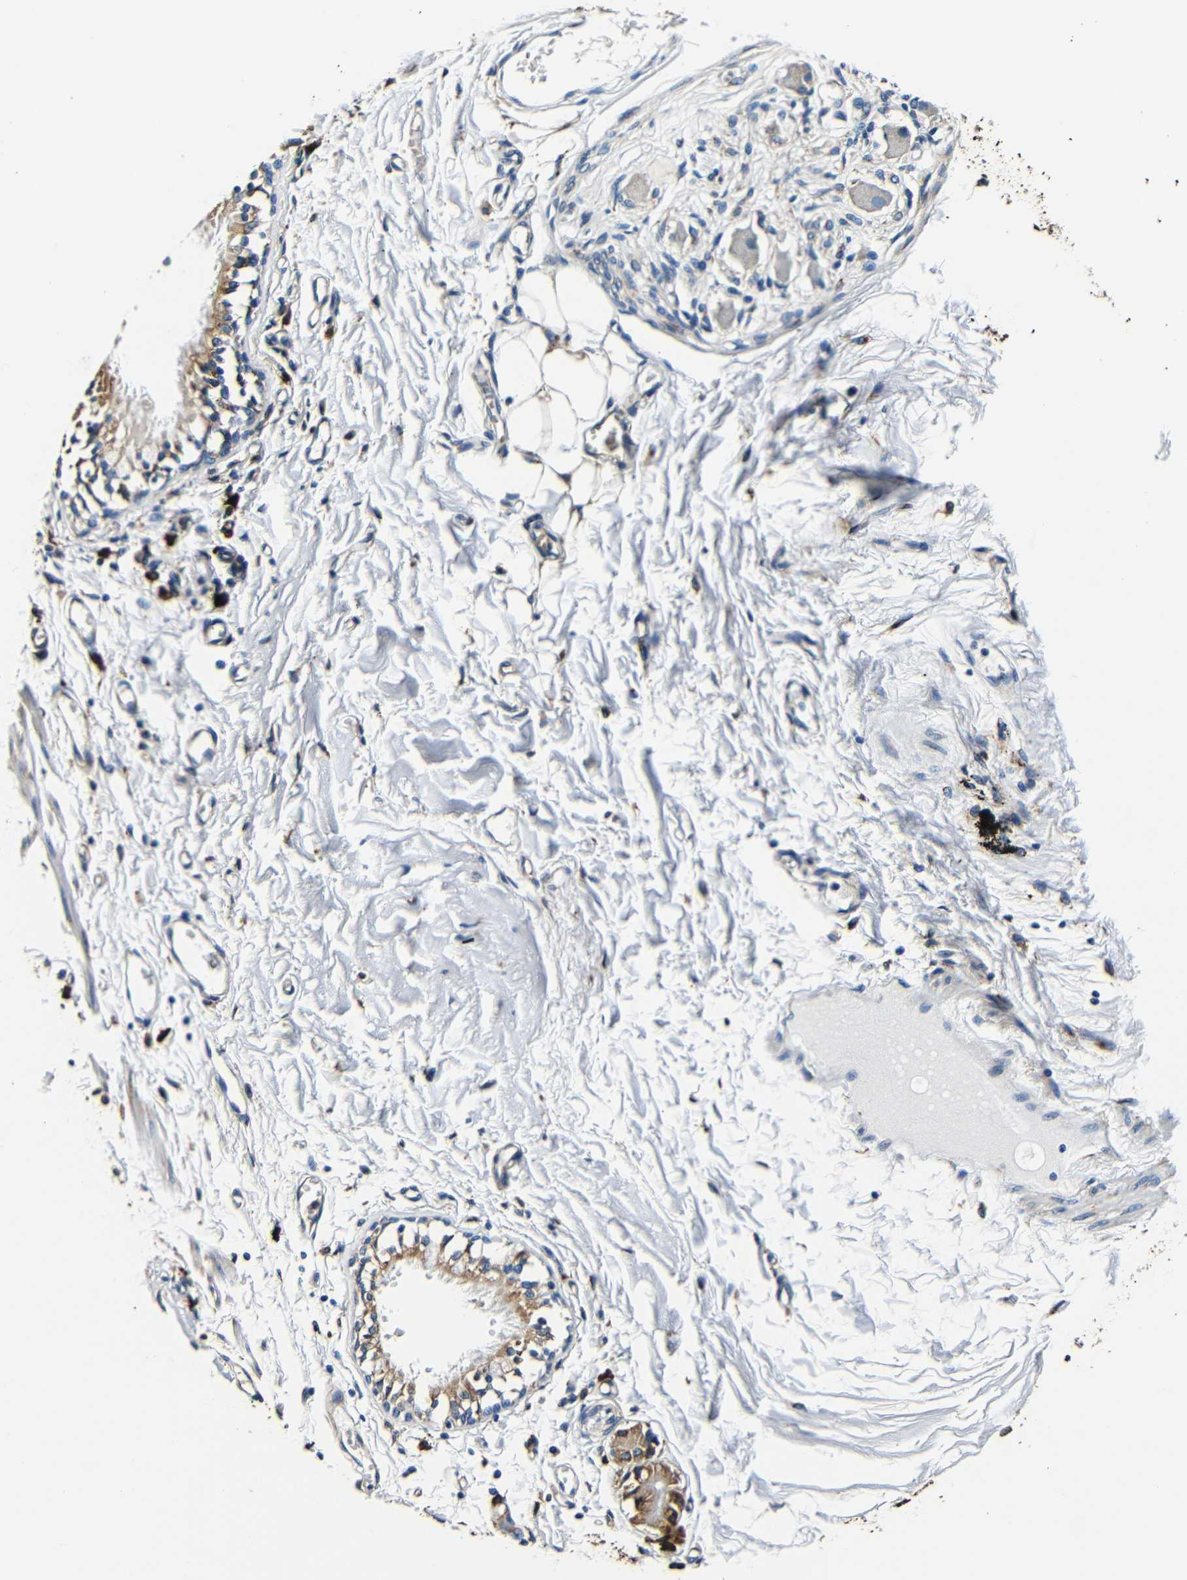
{"staining": {"intensity": "moderate", "quantity": ">75%", "location": "cytoplasmic/membranous"}, "tissue": "bronchus", "cell_type": "Respiratory epithelial cells", "image_type": "normal", "snomed": [{"axis": "morphology", "description": "Normal tissue, NOS"}, {"axis": "topography", "description": "Bronchus"}, {"axis": "topography", "description": "Lung"}], "caption": "Respiratory epithelial cells show medium levels of moderate cytoplasmic/membranous positivity in approximately >75% of cells in normal human bronchus. Immunohistochemistry (ihc) stains the protein of interest in brown and the nuclei are stained blue.", "gene": "RRBP1", "patient": {"sex": "female", "age": 56}}